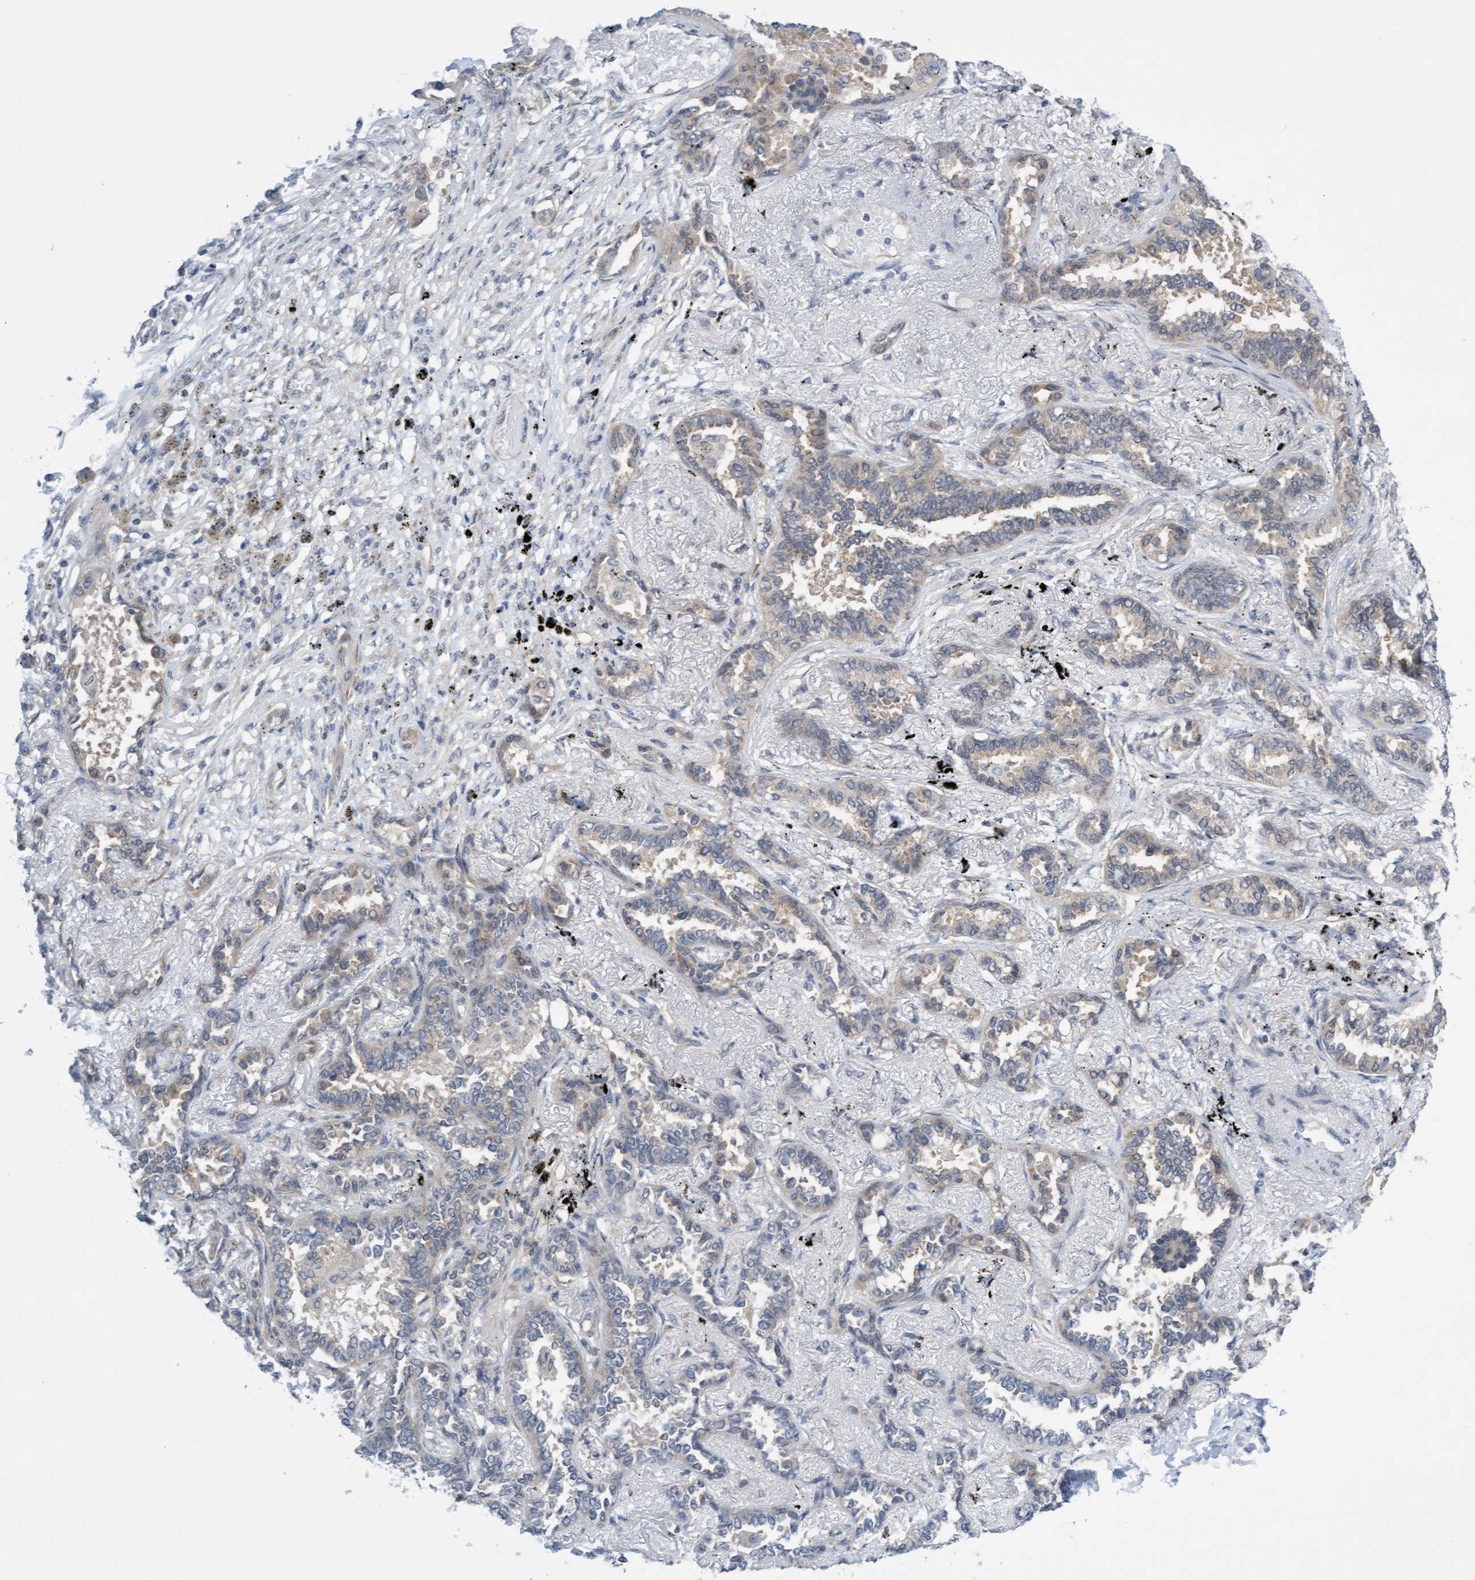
{"staining": {"intensity": "weak", "quantity": "<25%", "location": "cytoplasmic/membranous"}, "tissue": "lung cancer", "cell_type": "Tumor cells", "image_type": "cancer", "snomed": [{"axis": "morphology", "description": "Adenocarcinoma, NOS"}, {"axis": "topography", "description": "Lung"}], "caption": "DAB immunohistochemical staining of lung adenocarcinoma exhibits no significant expression in tumor cells. Brightfield microscopy of immunohistochemistry (IHC) stained with DAB (3,3'-diaminobenzidine) (brown) and hematoxylin (blue), captured at high magnification.", "gene": "AMZ2", "patient": {"sex": "male", "age": 59}}